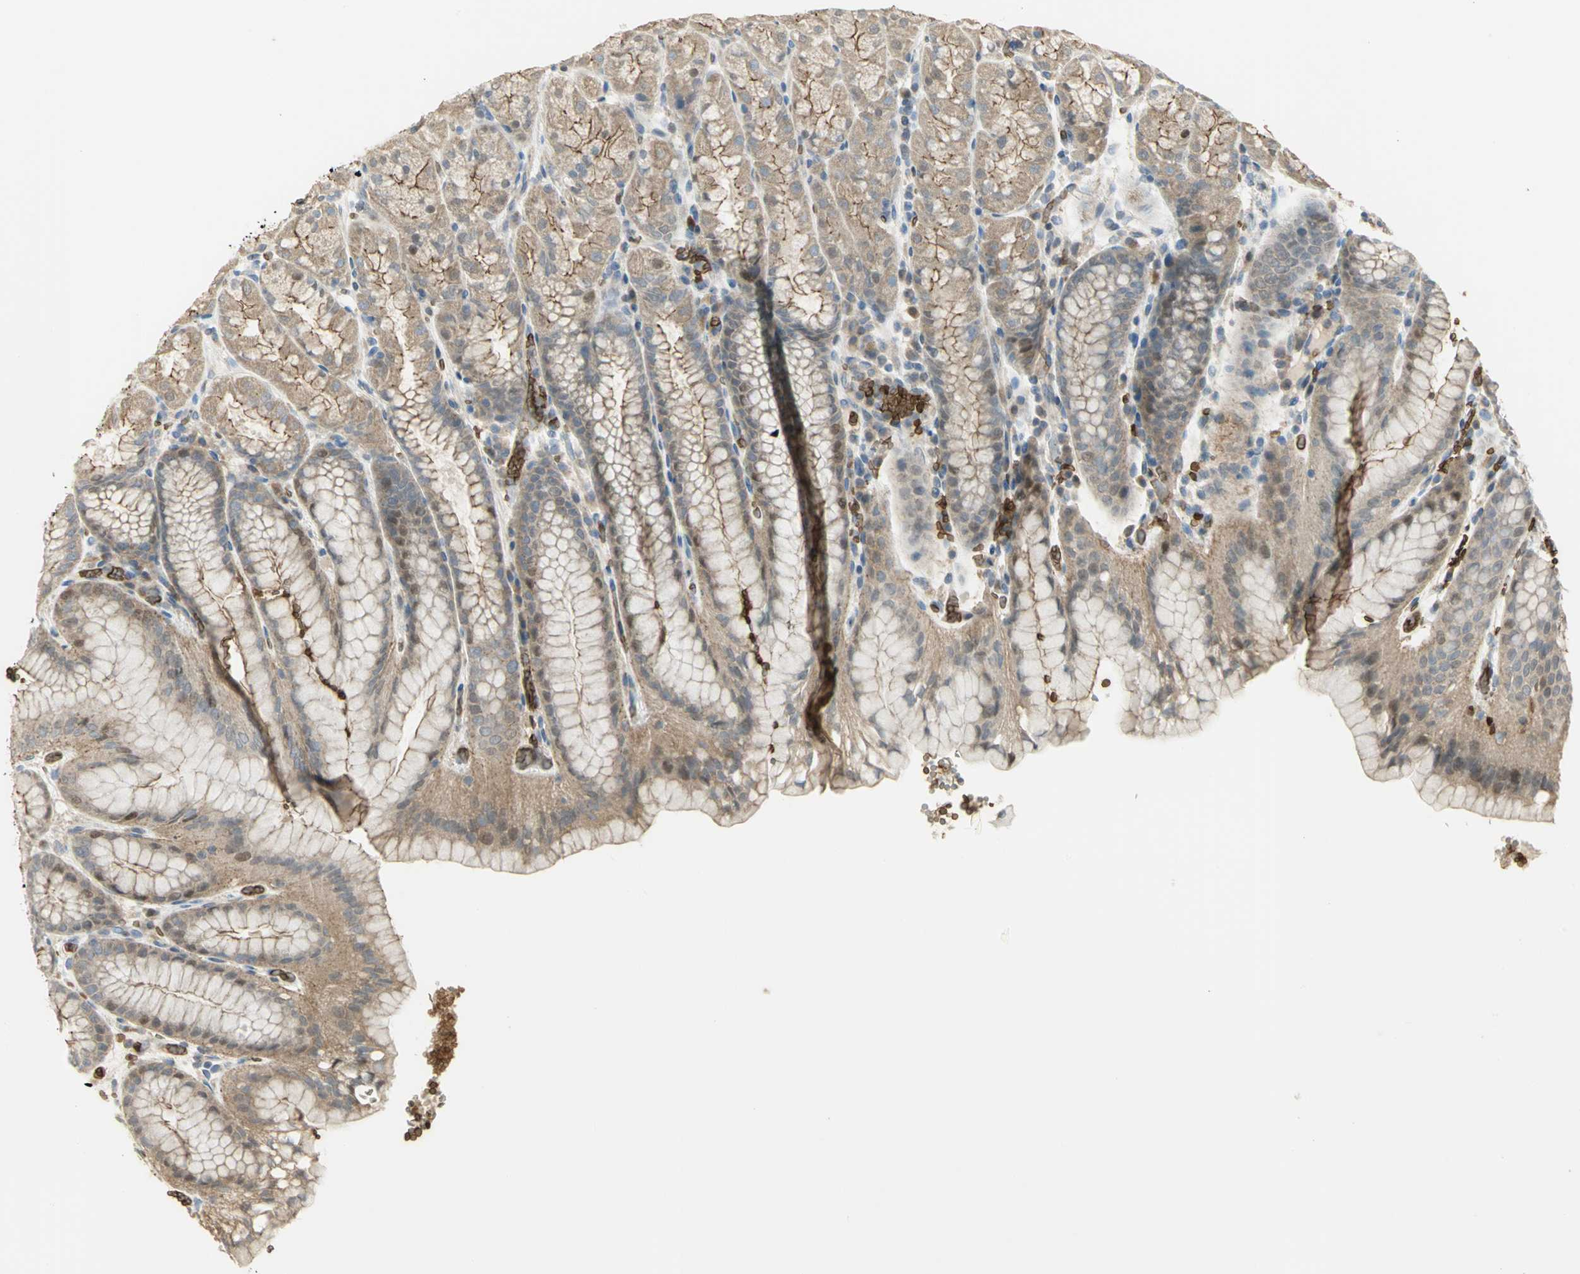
{"staining": {"intensity": "weak", "quantity": ">75%", "location": "cytoplasmic/membranous"}, "tissue": "stomach", "cell_type": "Glandular cells", "image_type": "normal", "snomed": [{"axis": "morphology", "description": "Normal tissue, NOS"}, {"axis": "topography", "description": "Stomach, upper"}, {"axis": "topography", "description": "Stomach"}], "caption": "High-magnification brightfield microscopy of benign stomach stained with DAB (3,3'-diaminobenzidine) (brown) and counterstained with hematoxylin (blue). glandular cells exhibit weak cytoplasmic/membranous positivity is seen in about>75% of cells. Nuclei are stained in blue.", "gene": "ANK1", "patient": {"sex": "male", "age": 76}}